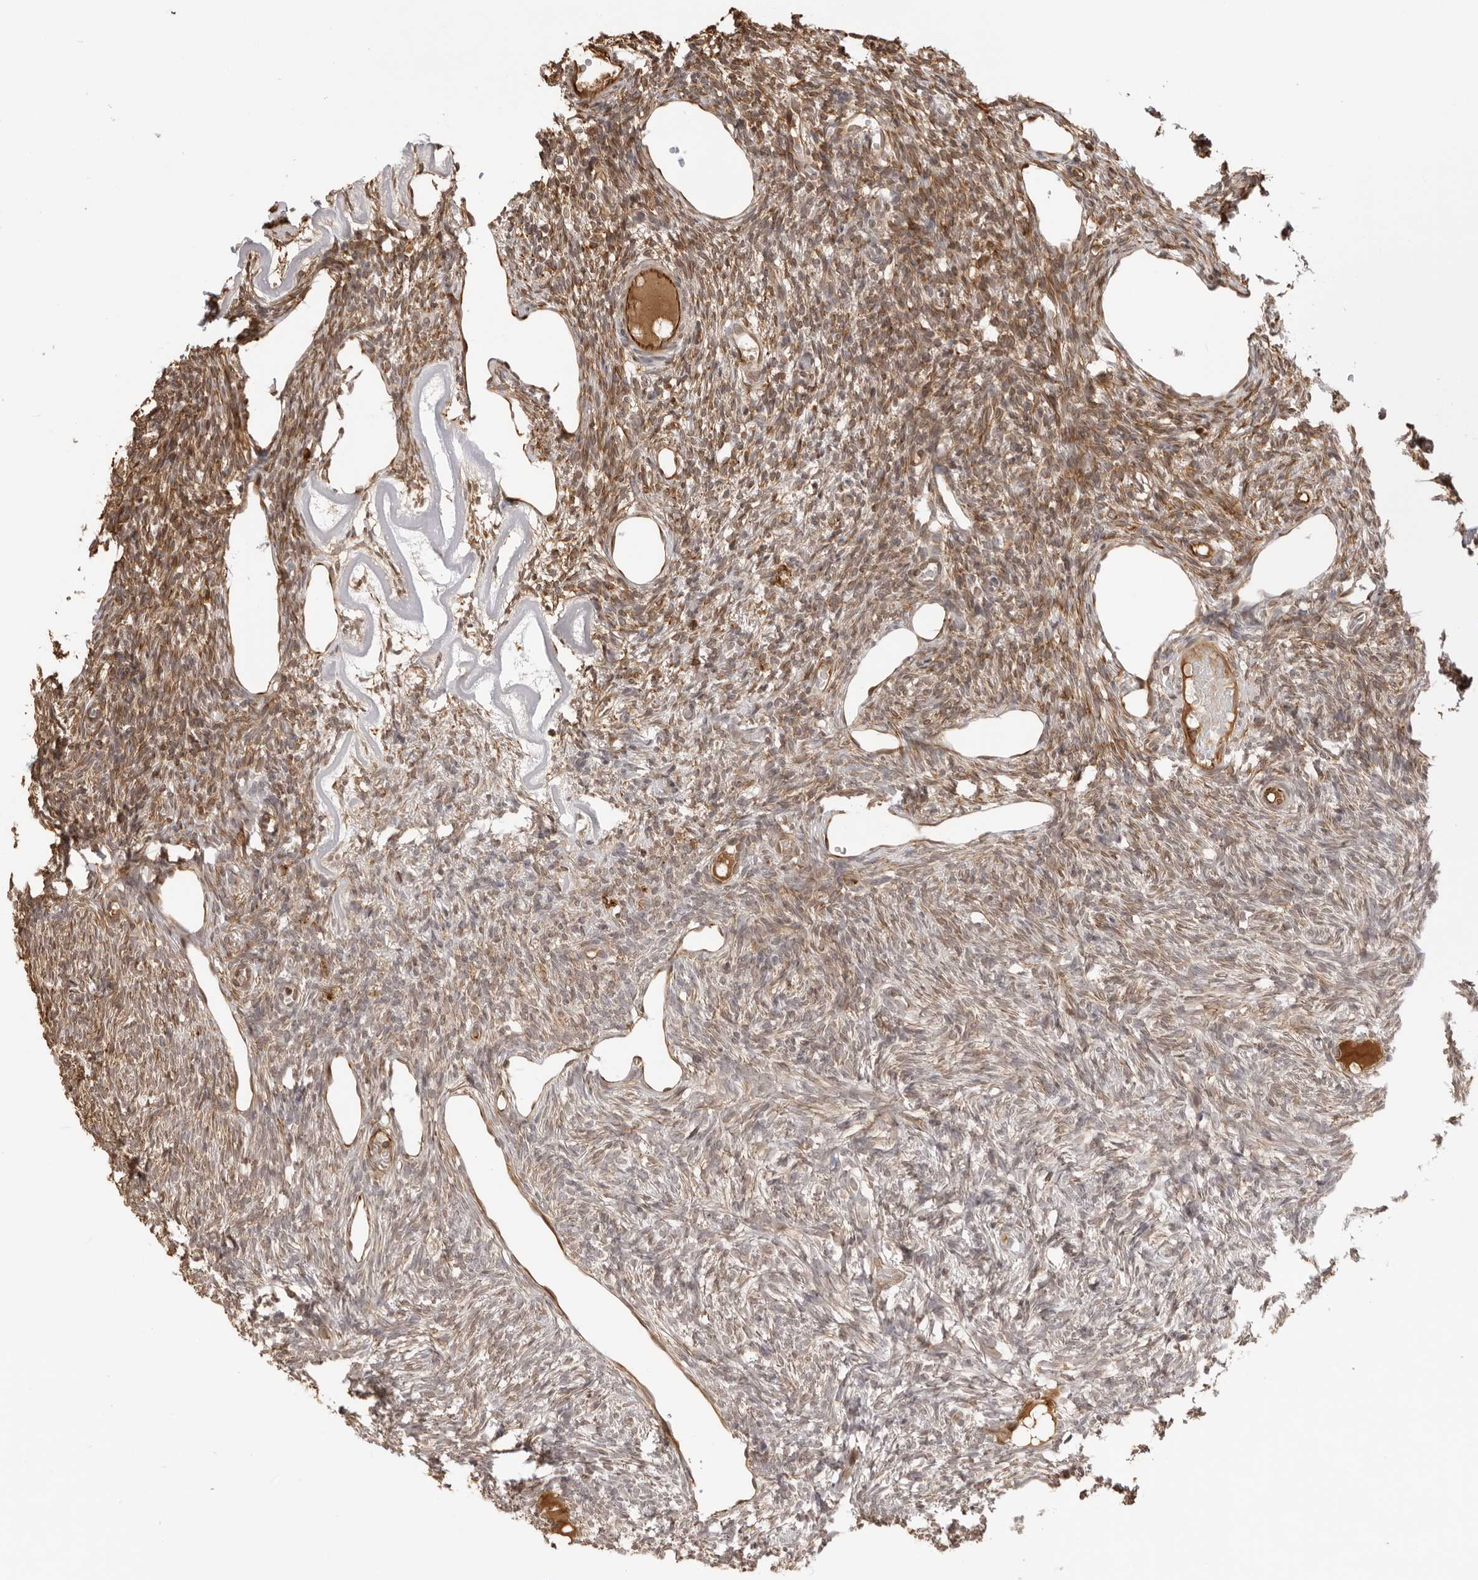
{"staining": {"intensity": "moderate", "quantity": ">75%", "location": "cytoplasmic/membranous"}, "tissue": "ovary", "cell_type": "Ovarian stroma cells", "image_type": "normal", "snomed": [{"axis": "morphology", "description": "Normal tissue, NOS"}, {"axis": "topography", "description": "Ovary"}], "caption": "A micrograph showing moderate cytoplasmic/membranous positivity in approximately >75% of ovarian stroma cells in benign ovary, as visualized by brown immunohistochemical staining.", "gene": "DYNLT5", "patient": {"sex": "female", "age": 33}}